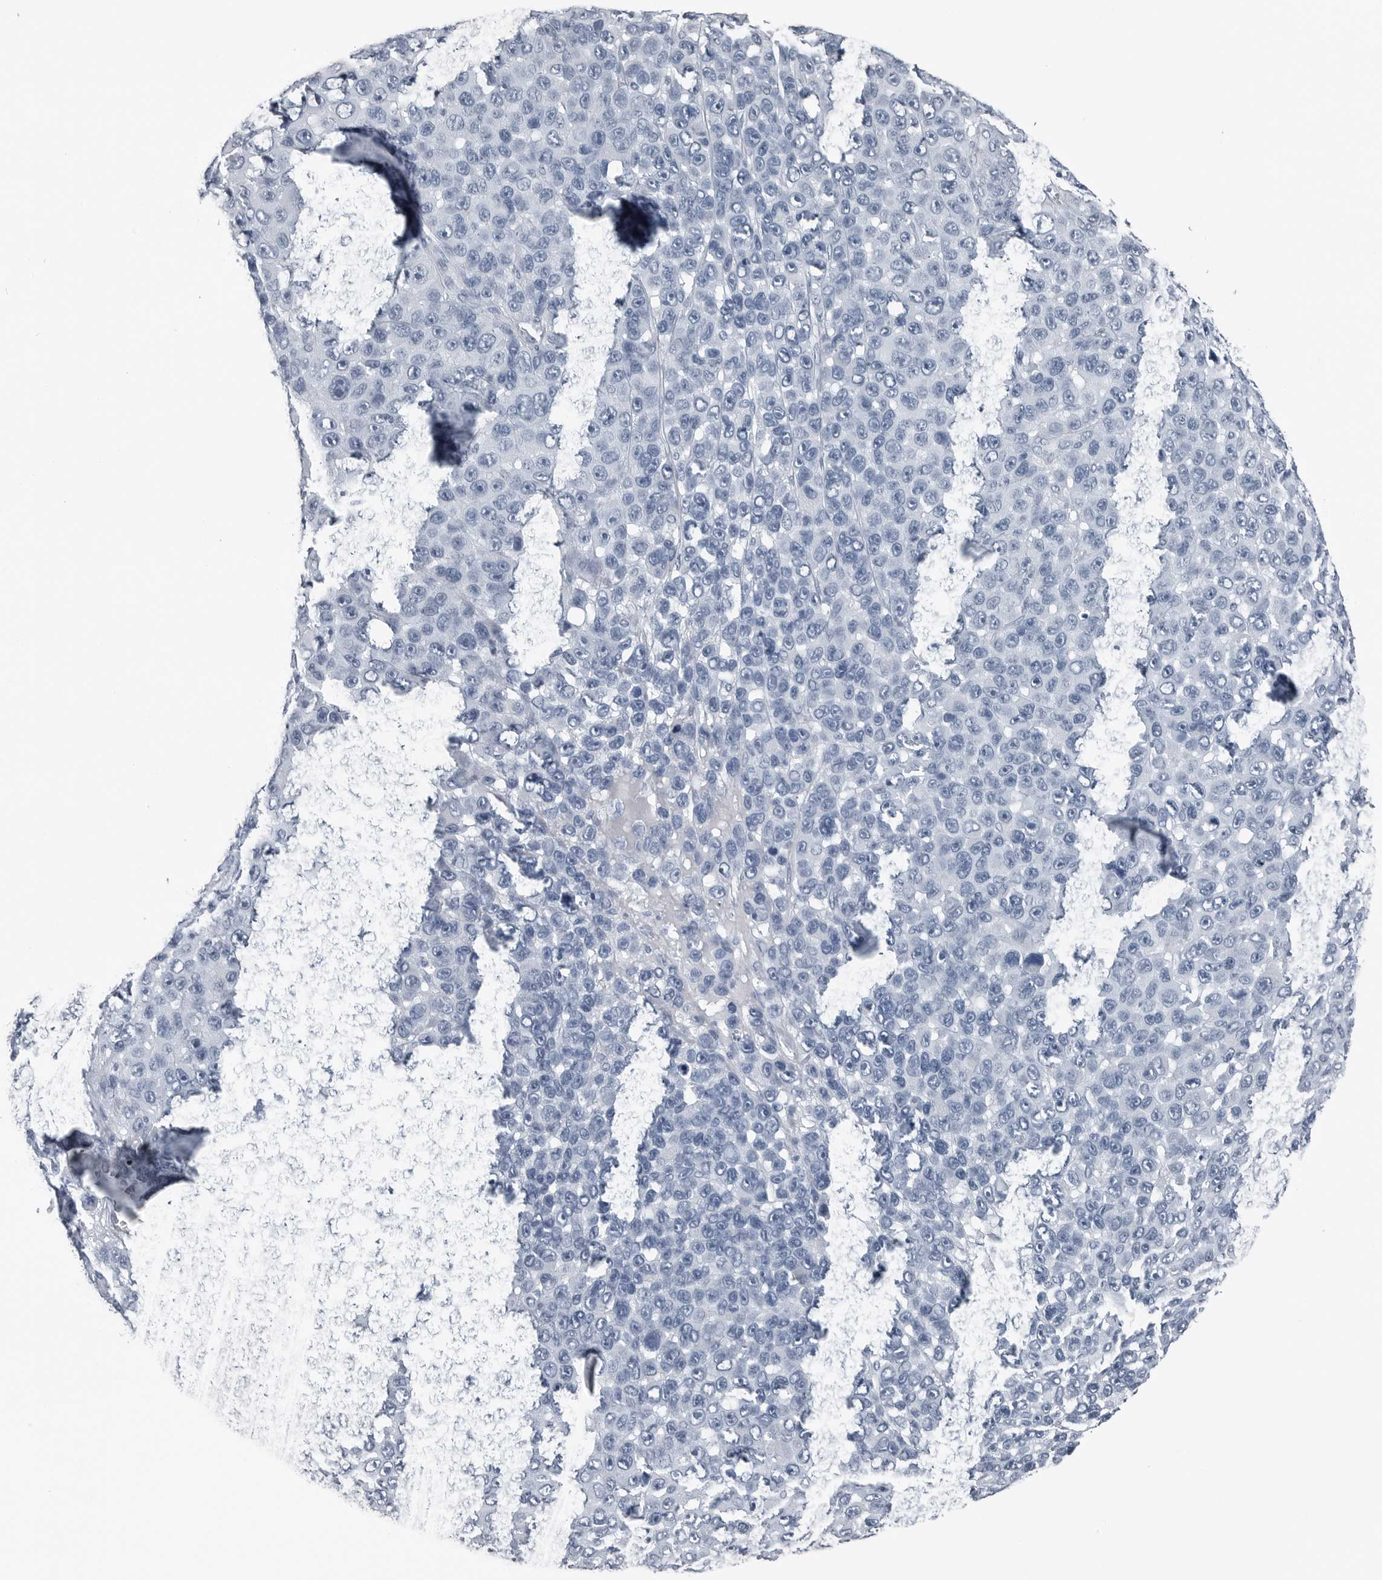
{"staining": {"intensity": "negative", "quantity": "none", "location": "none"}, "tissue": "melanoma", "cell_type": "Tumor cells", "image_type": "cancer", "snomed": [{"axis": "morphology", "description": "Malignant melanoma, NOS"}, {"axis": "topography", "description": "Skin"}], "caption": "This is an IHC histopathology image of human malignant melanoma. There is no expression in tumor cells.", "gene": "SPINK1", "patient": {"sex": "male", "age": 53}}